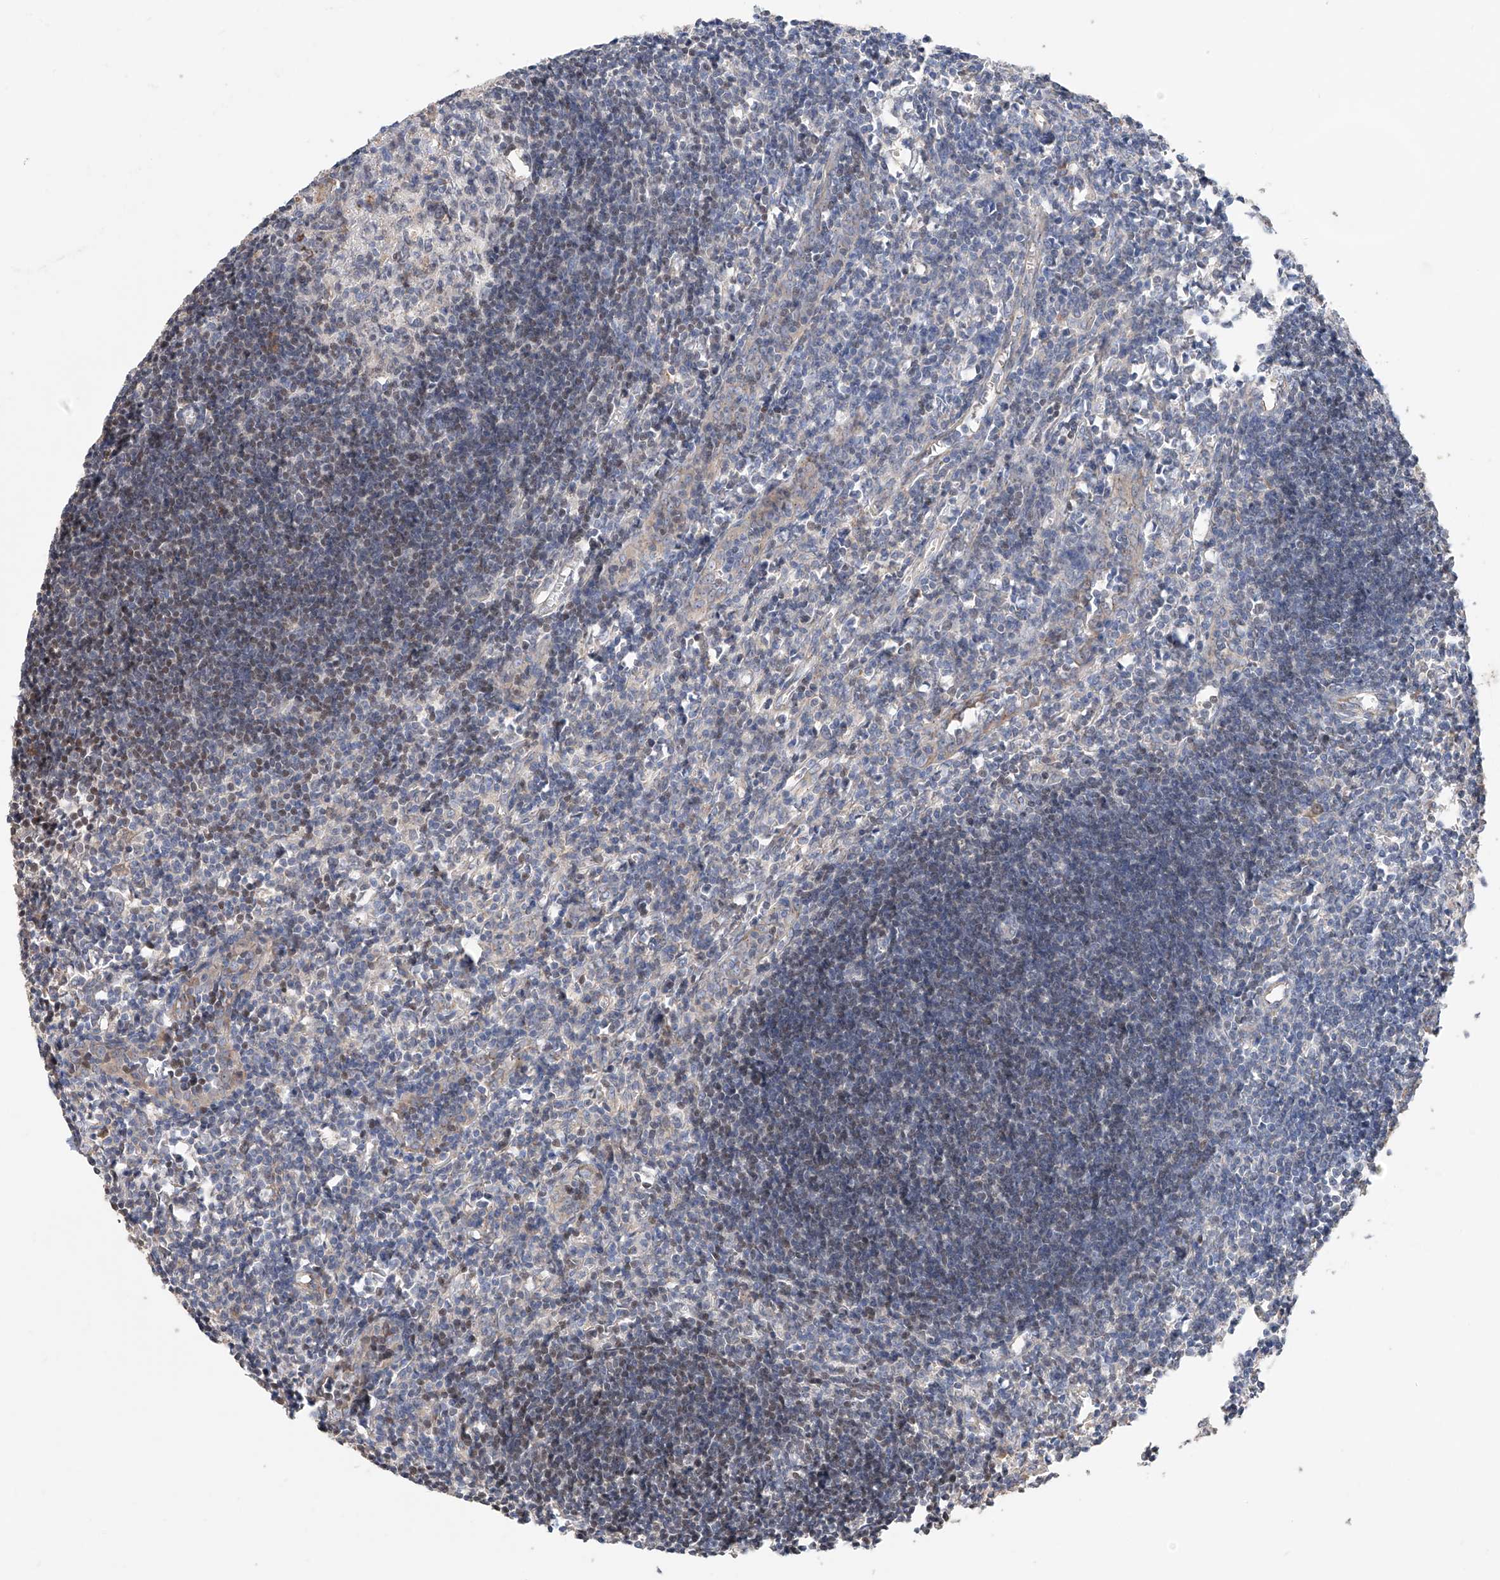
{"staining": {"intensity": "moderate", "quantity": "<25%", "location": "cytoplasmic/membranous,nuclear"}, "tissue": "lymph node", "cell_type": "Germinal center cells", "image_type": "normal", "snomed": [{"axis": "morphology", "description": "Normal tissue, NOS"}, {"axis": "morphology", "description": "Malignant melanoma, Metastatic site"}, {"axis": "topography", "description": "Lymph node"}], "caption": "A micrograph showing moderate cytoplasmic/membranous,nuclear staining in about <25% of germinal center cells in normal lymph node, as visualized by brown immunohistochemical staining.", "gene": "MOSPD1", "patient": {"sex": "male", "age": 41}}